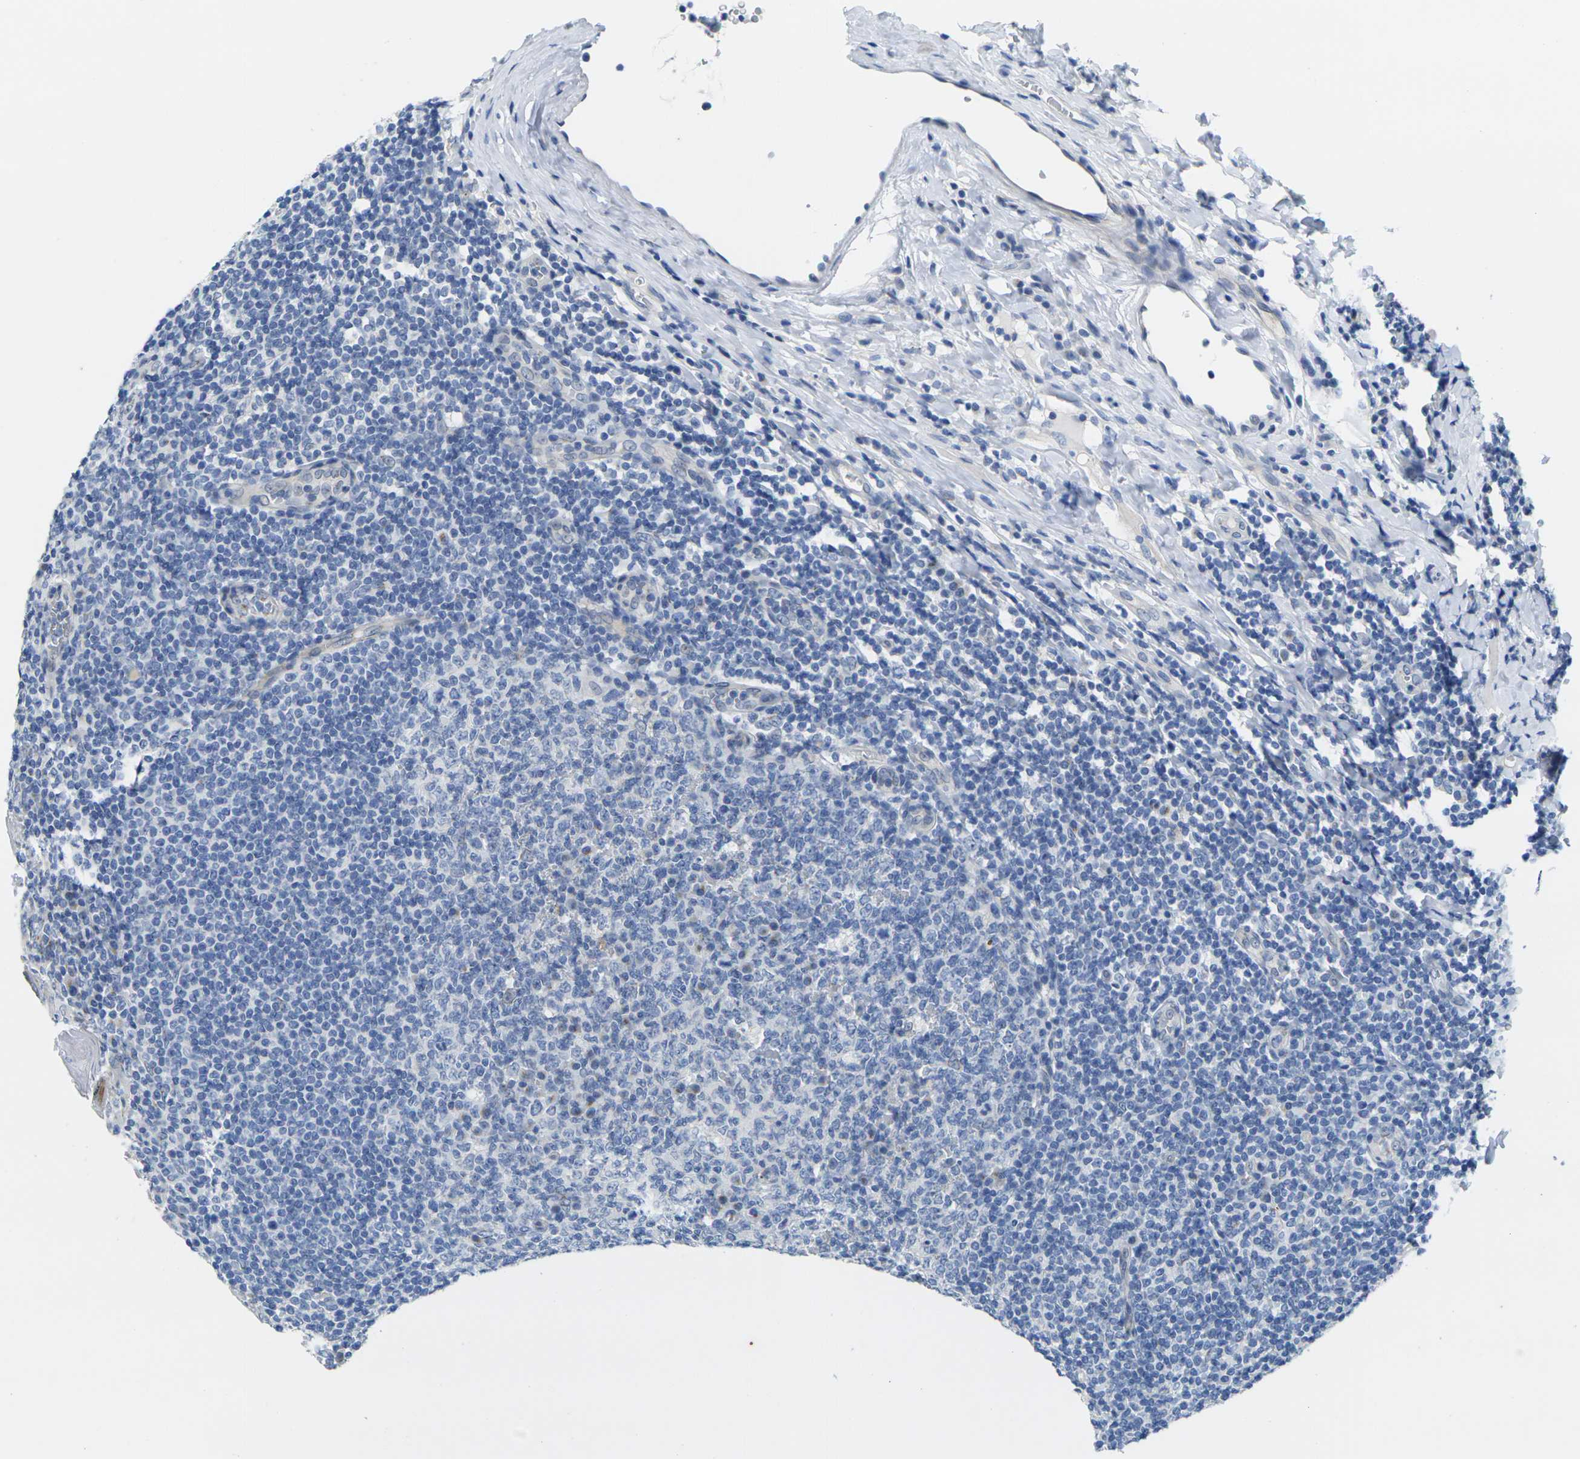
{"staining": {"intensity": "negative", "quantity": "none", "location": "none"}, "tissue": "tonsil", "cell_type": "Germinal center cells", "image_type": "normal", "snomed": [{"axis": "morphology", "description": "Normal tissue, NOS"}, {"axis": "topography", "description": "Tonsil"}], "caption": "Photomicrograph shows no significant protein expression in germinal center cells of normal tonsil. Nuclei are stained in blue.", "gene": "CRK", "patient": {"sex": "male", "age": 31}}